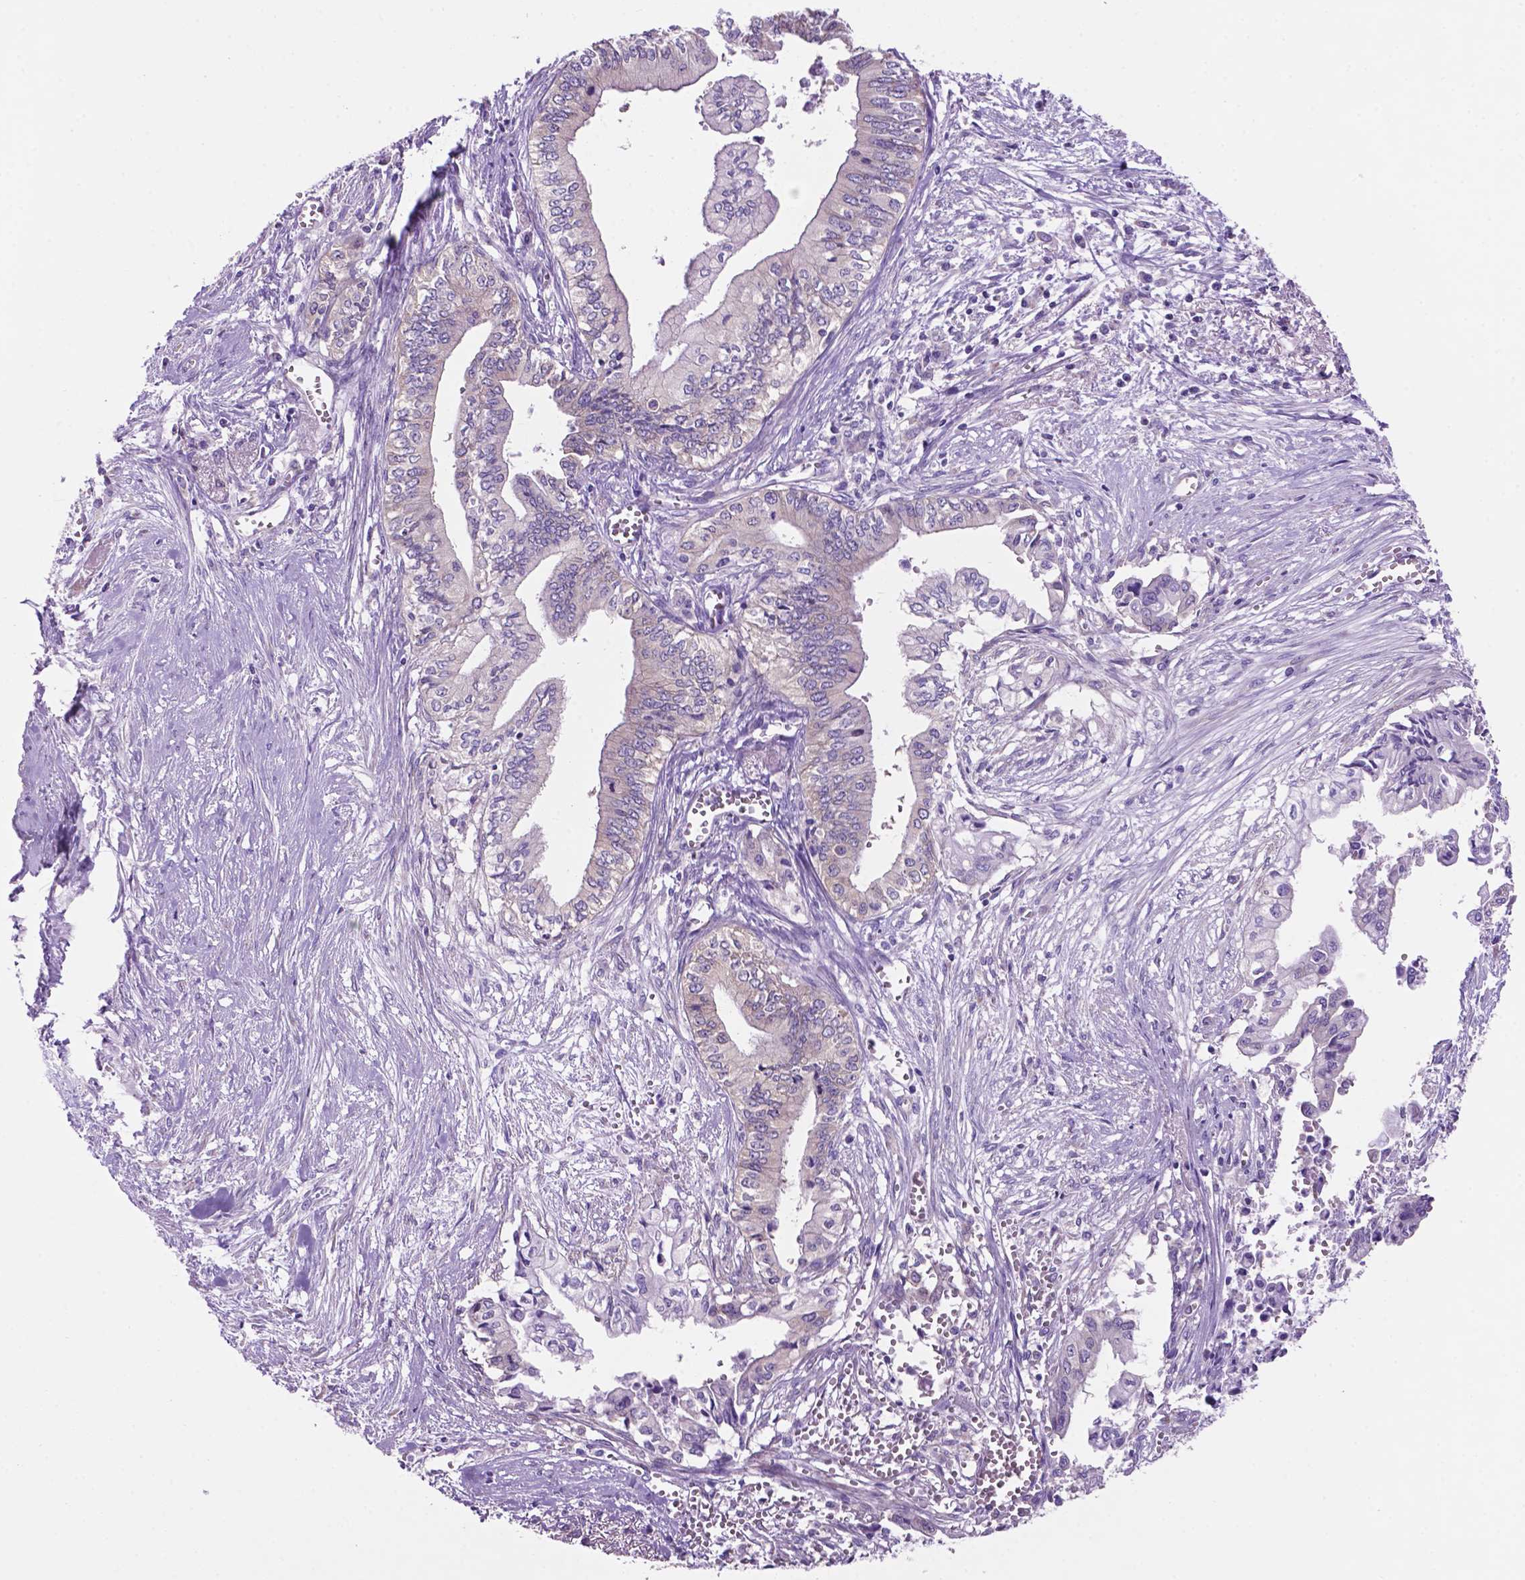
{"staining": {"intensity": "negative", "quantity": "none", "location": "none"}, "tissue": "pancreatic cancer", "cell_type": "Tumor cells", "image_type": "cancer", "snomed": [{"axis": "morphology", "description": "Adenocarcinoma, NOS"}, {"axis": "topography", "description": "Pancreas"}], "caption": "IHC image of human pancreatic cancer (adenocarcinoma) stained for a protein (brown), which reveals no staining in tumor cells.", "gene": "SPDYA", "patient": {"sex": "female", "age": 61}}